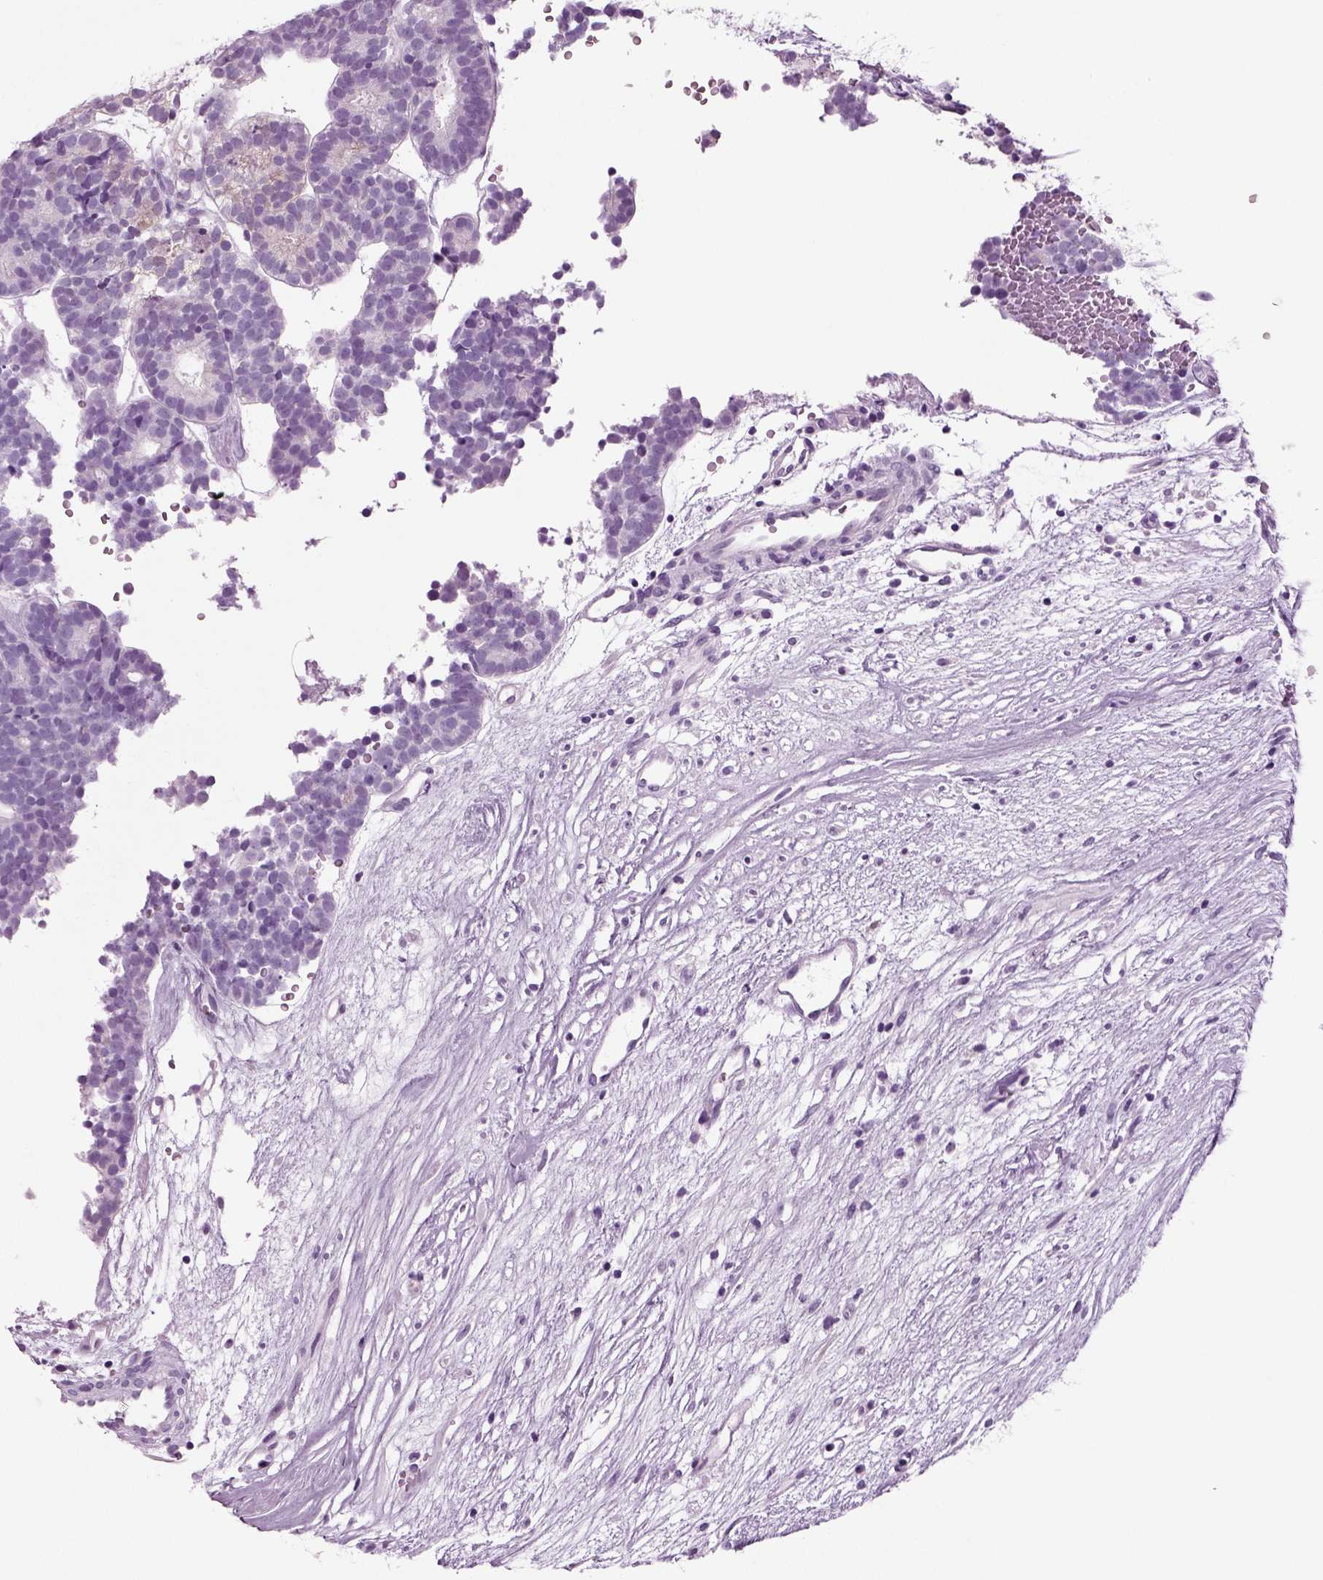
{"staining": {"intensity": "negative", "quantity": "none", "location": "none"}, "tissue": "head and neck cancer", "cell_type": "Tumor cells", "image_type": "cancer", "snomed": [{"axis": "morphology", "description": "Adenocarcinoma, NOS"}, {"axis": "topography", "description": "Head-Neck"}], "caption": "Adenocarcinoma (head and neck) stained for a protein using immunohistochemistry (IHC) demonstrates no positivity tumor cells.", "gene": "CRABP1", "patient": {"sex": "female", "age": 81}}